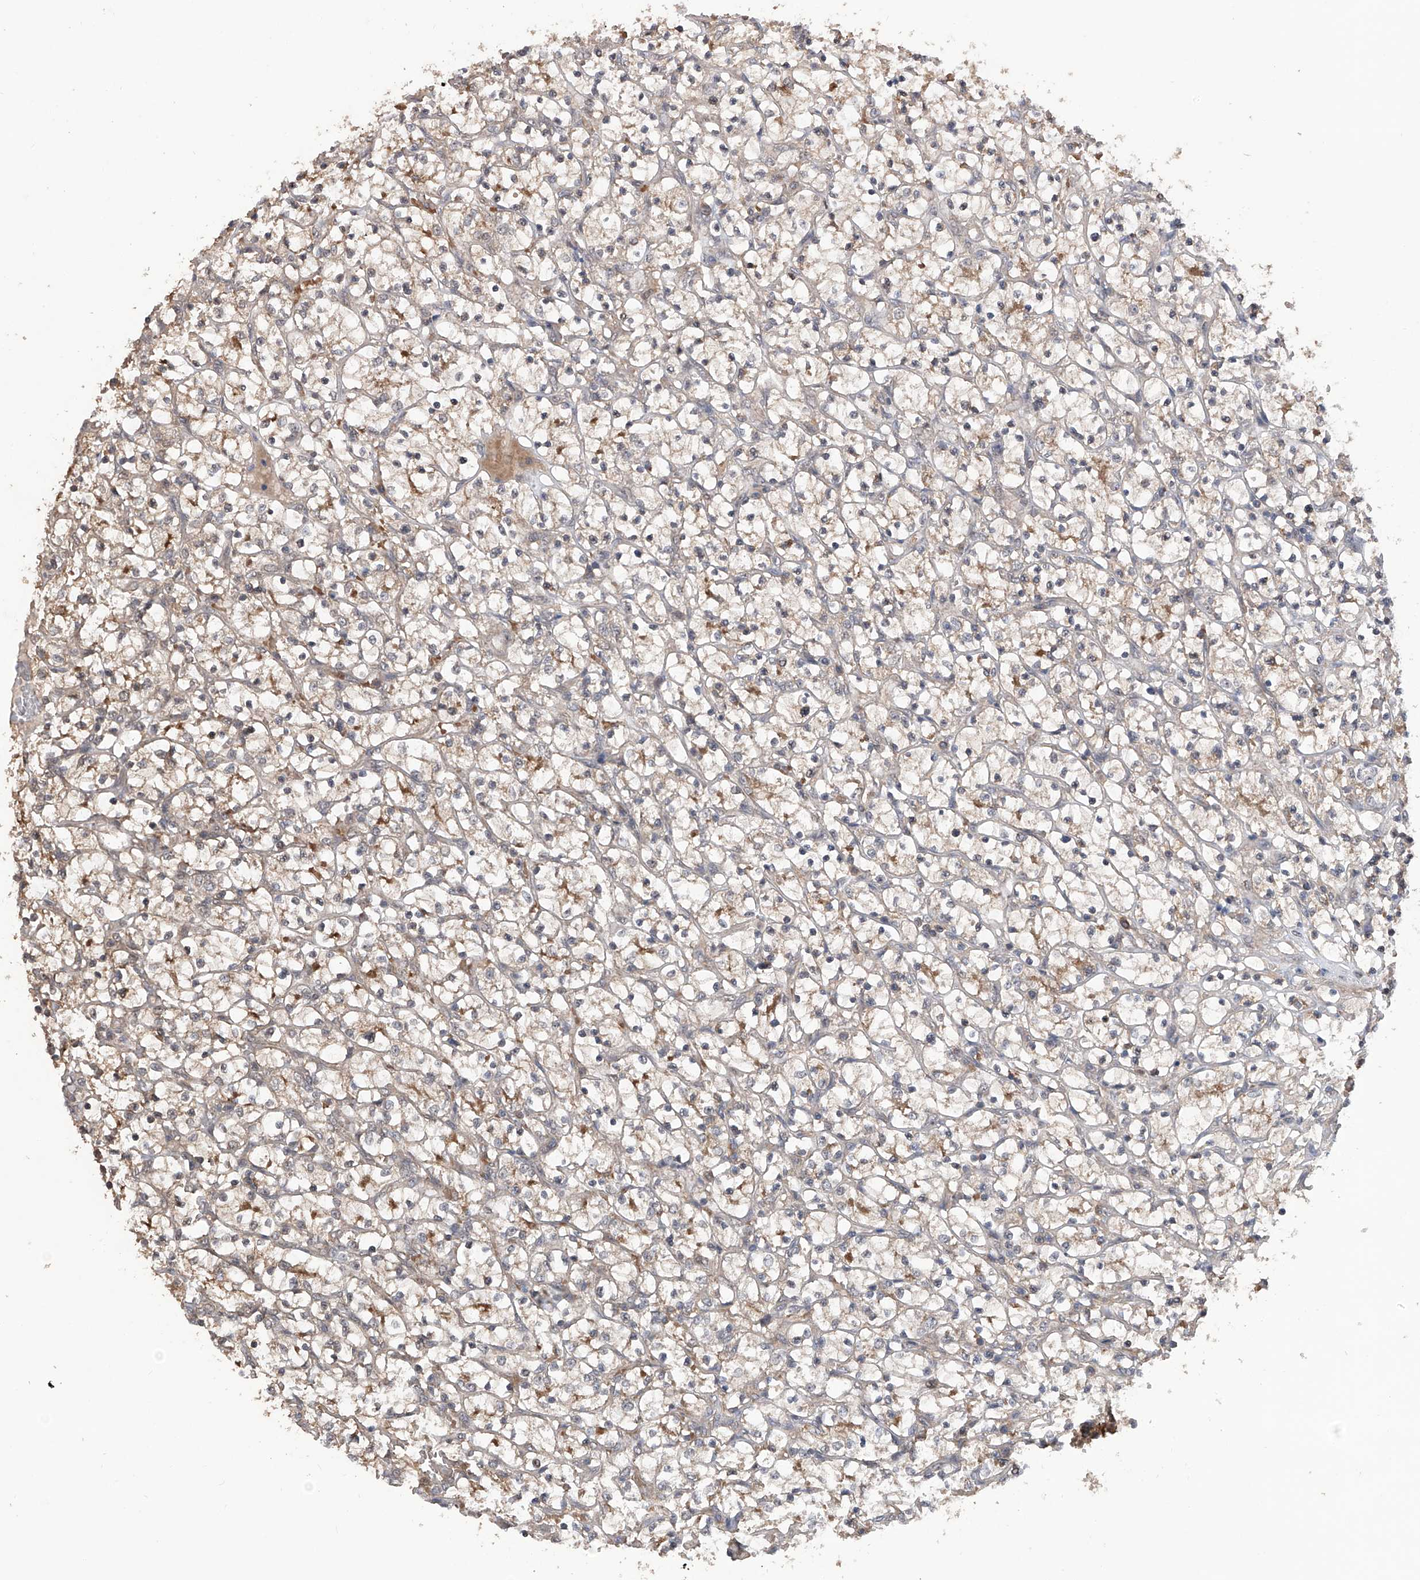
{"staining": {"intensity": "weak", "quantity": "25%-75%", "location": "cytoplasmic/membranous"}, "tissue": "renal cancer", "cell_type": "Tumor cells", "image_type": "cancer", "snomed": [{"axis": "morphology", "description": "Adenocarcinoma, NOS"}, {"axis": "topography", "description": "Kidney"}], "caption": "Immunohistochemistry staining of renal cancer (adenocarcinoma), which displays low levels of weak cytoplasmic/membranous positivity in about 25%-75% of tumor cells indicating weak cytoplasmic/membranous protein staining. The staining was performed using DAB (3,3'-diaminobenzidine) (brown) for protein detection and nuclei were counterstained in hematoxylin (blue).", "gene": "LYSMD4", "patient": {"sex": "female", "age": 69}}